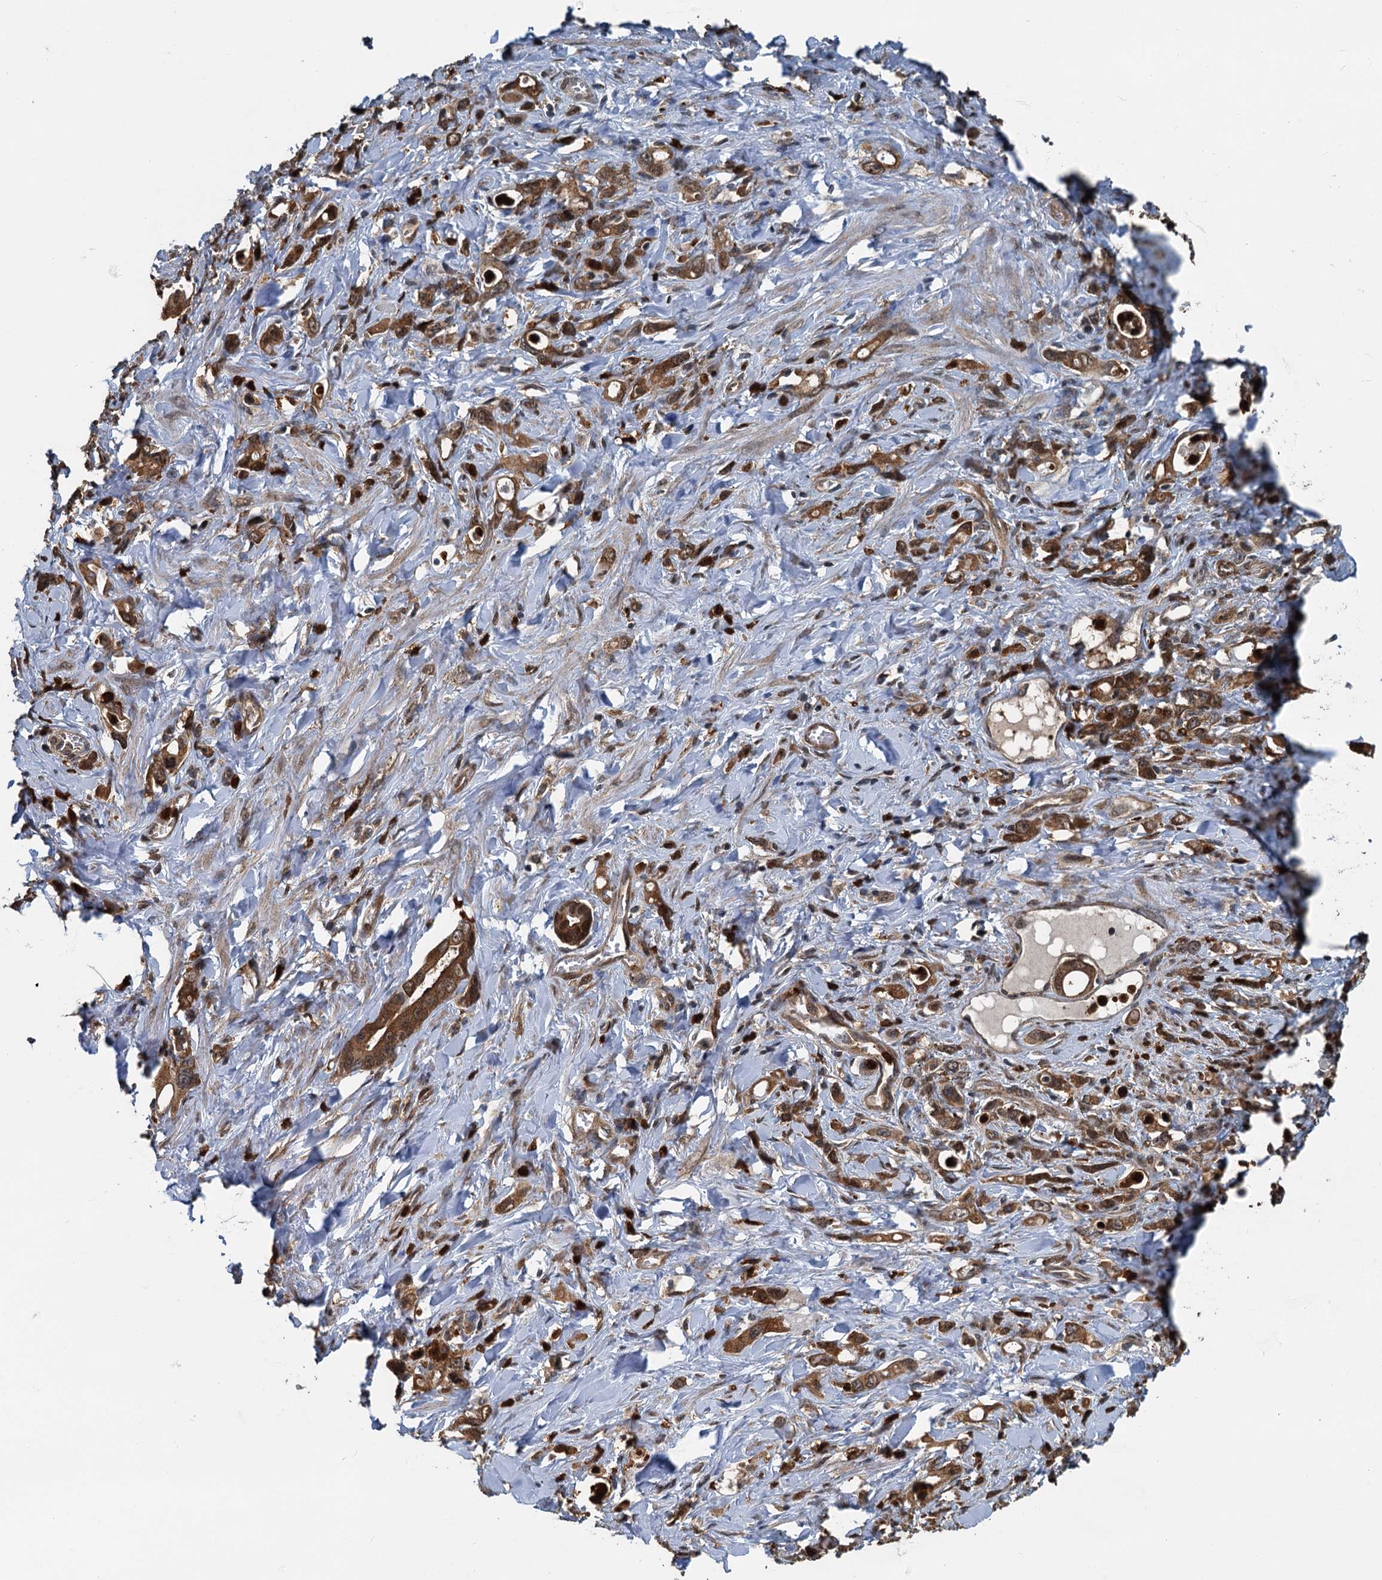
{"staining": {"intensity": "moderate", "quantity": ">75%", "location": "cytoplasmic/membranous"}, "tissue": "stomach cancer", "cell_type": "Tumor cells", "image_type": "cancer", "snomed": [{"axis": "morphology", "description": "Adenocarcinoma, NOS"}, {"axis": "topography", "description": "Stomach, lower"}], "caption": "Adenocarcinoma (stomach) was stained to show a protein in brown. There is medium levels of moderate cytoplasmic/membranous staining in approximately >75% of tumor cells. (Stains: DAB (3,3'-diaminobenzidine) in brown, nuclei in blue, Microscopy: brightfield microscopy at high magnification).", "gene": "GPI", "patient": {"sex": "female", "age": 43}}